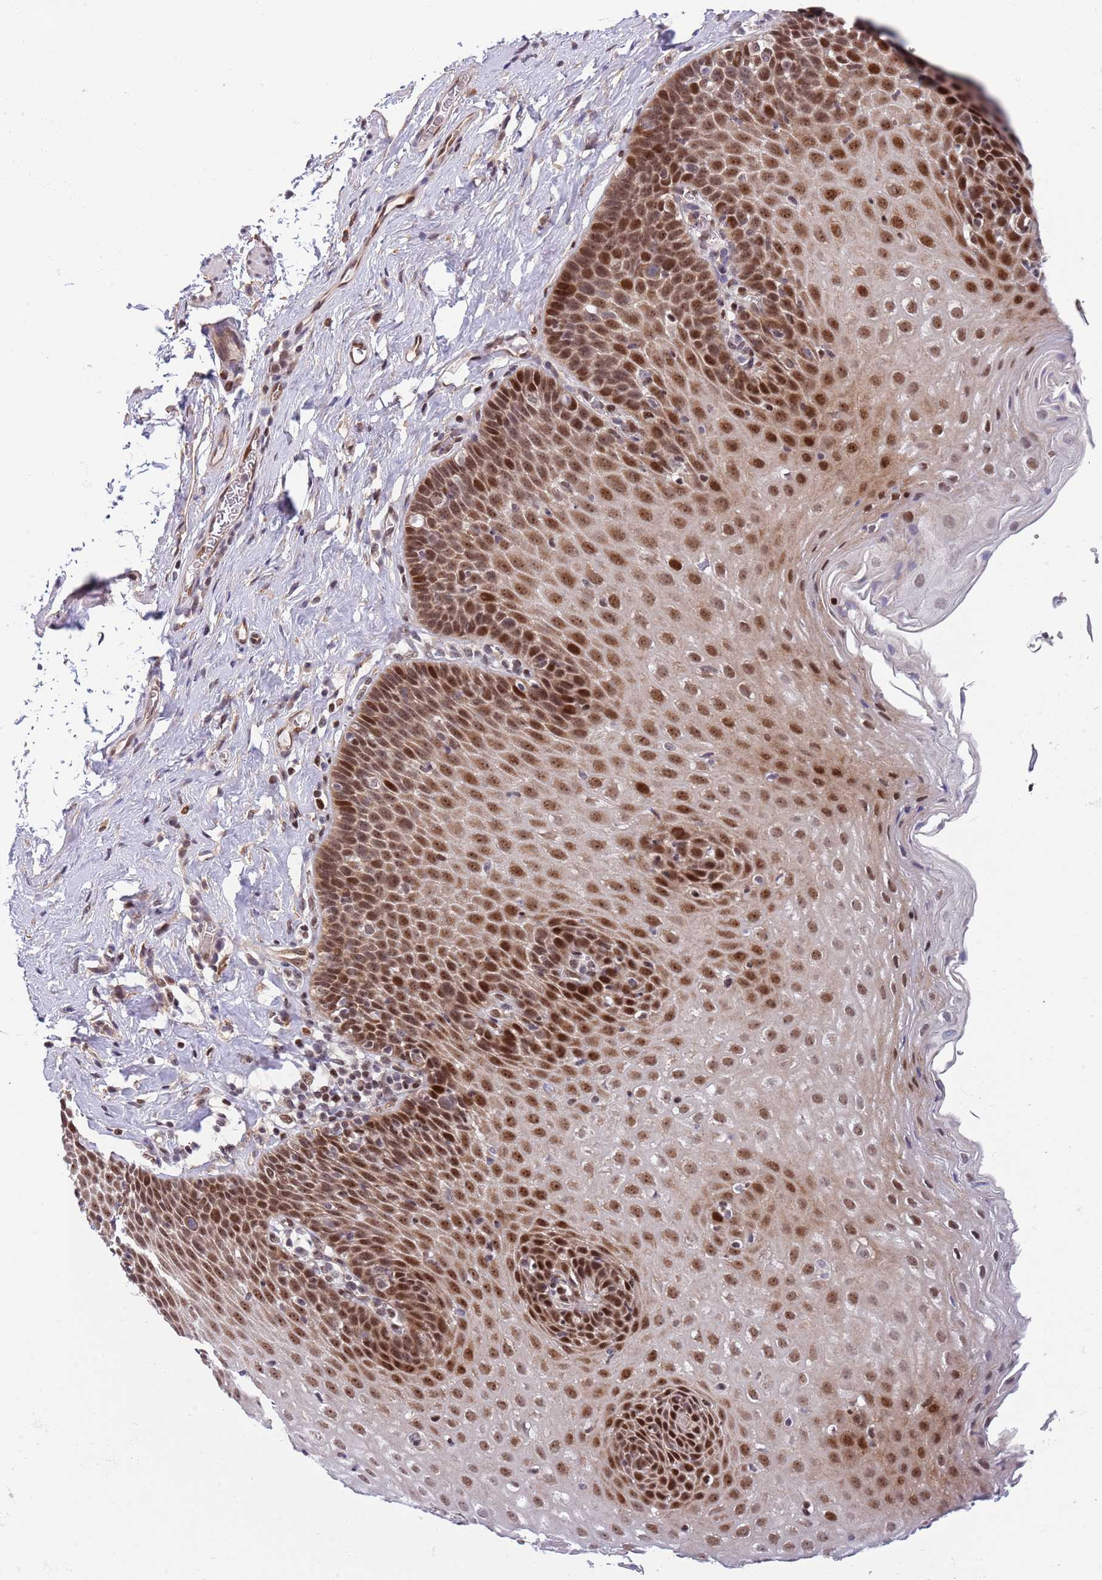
{"staining": {"intensity": "strong", "quantity": ">75%", "location": "cytoplasmic/membranous,nuclear"}, "tissue": "esophagus", "cell_type": "Squamous epithelial cells", "image_type": "normal", "snomed": [{"axis": "morphology", "description": "Normal tissue, NOS"}, {"axis": "topography", "description": "Esophagus"}], "caption": "Immunohistochemical staining of unremarkable human esophagus demonstrates high levels of strong cytoplasmic/membranous,nuclear staining in approximately >75% of squamous epithelial cells. Nuclei are stained in blue.", "gene": "TBX10", "patient": {"sex": "female", "age": 61}}